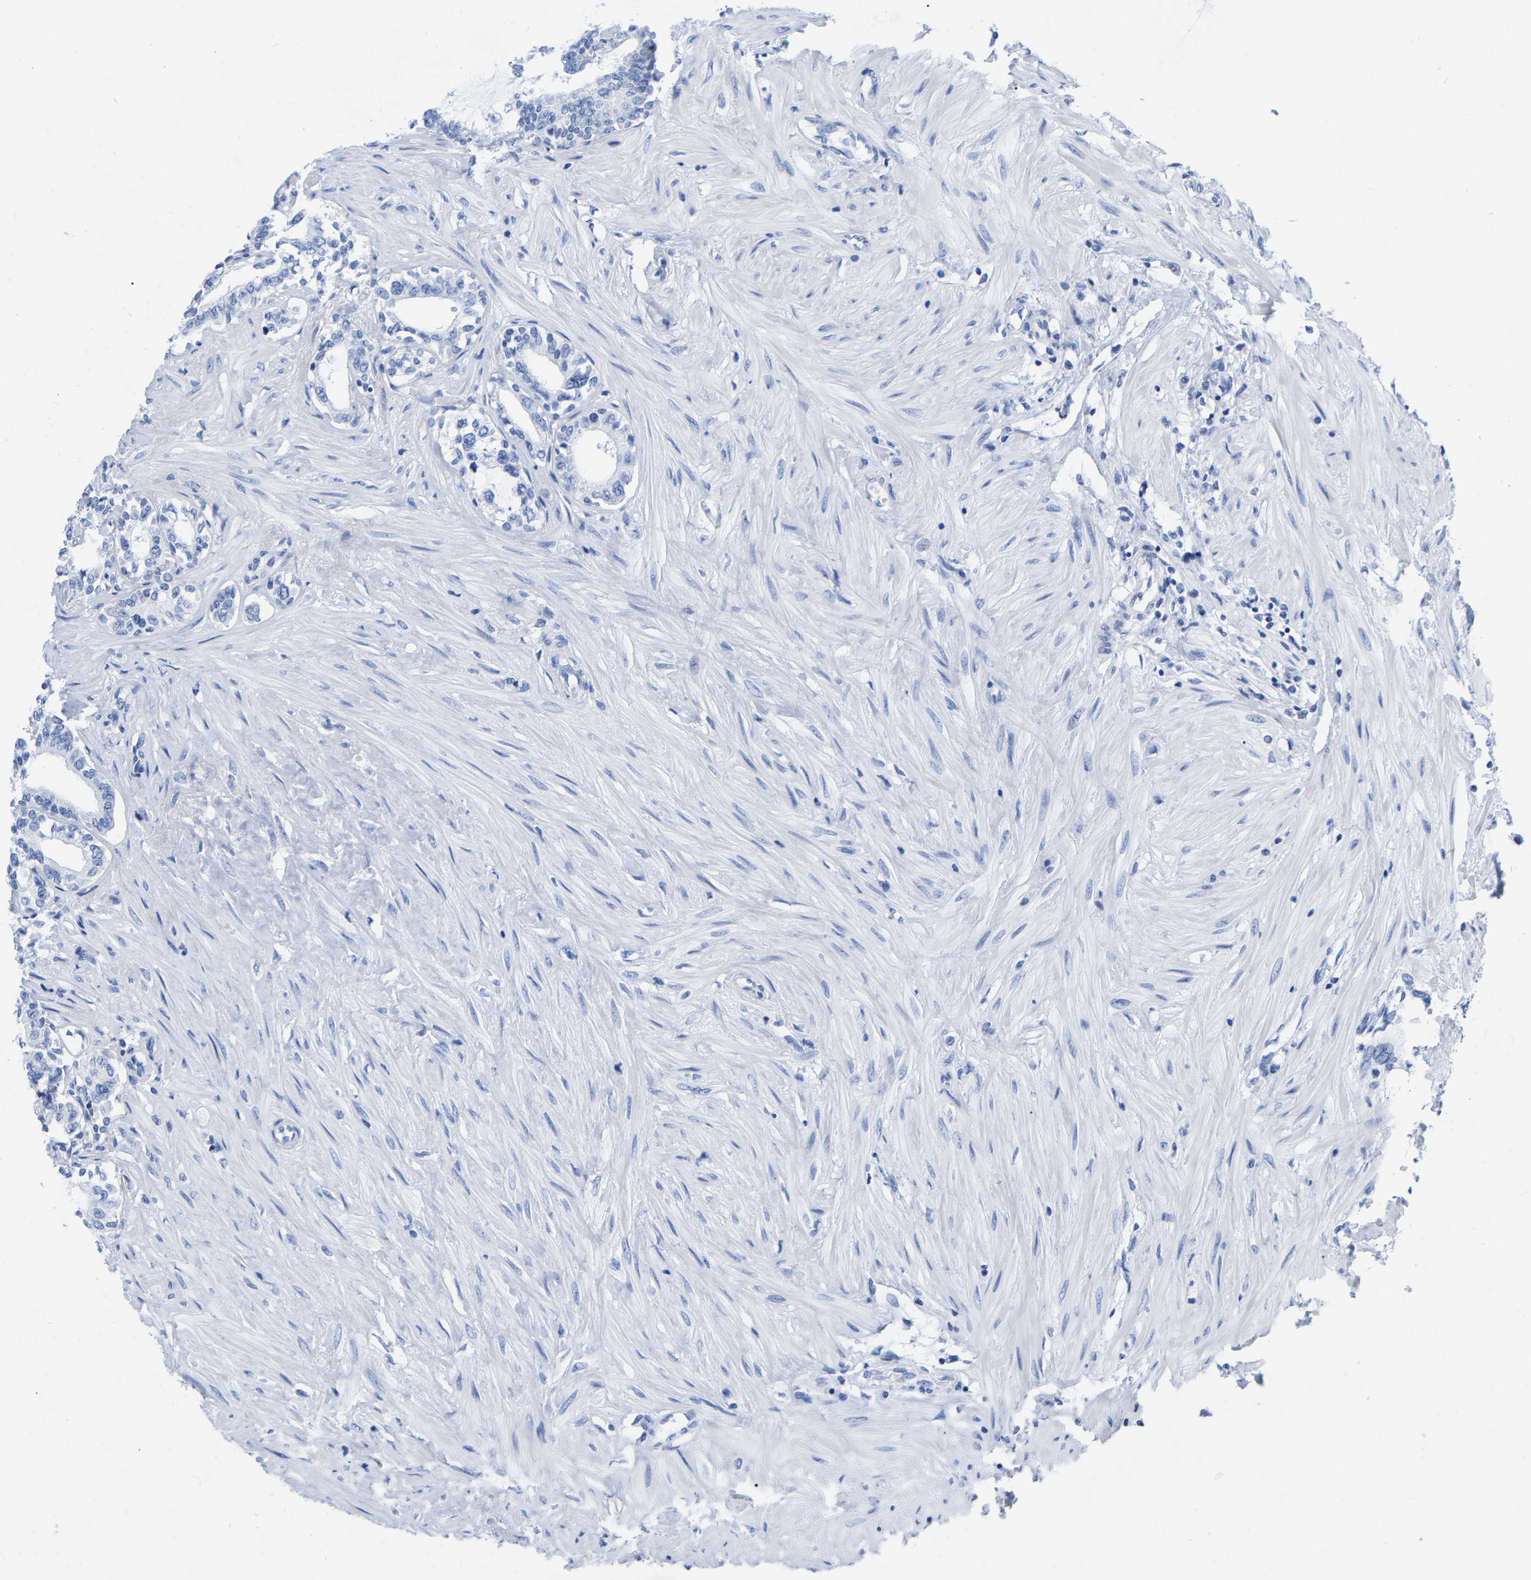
{"staining": {"intensity": "weak", "quantity": "<25%", "location": "cytoplasmic/membranous"}, "tissue": "seminal vesicle", "cell_type": "Glandular cells", "image_type": "normal", "snomed": [{"axis": "morphology", "description": "Normal tissue, NOS"}, {"axis": "morphology", "description": "Adenocarcinoma, High grade"}, {"axis": "topography", "description": "Prostate"}, {"axis": "topography", "description": "Seminal veicle"}], "caption": "Seminal vesicle stained for a protein using immunohistochemistry (IHC) reveals no staining glandular cells.", "gene": "ZNF629", "patient": {"sex": "male", "age": 55}}